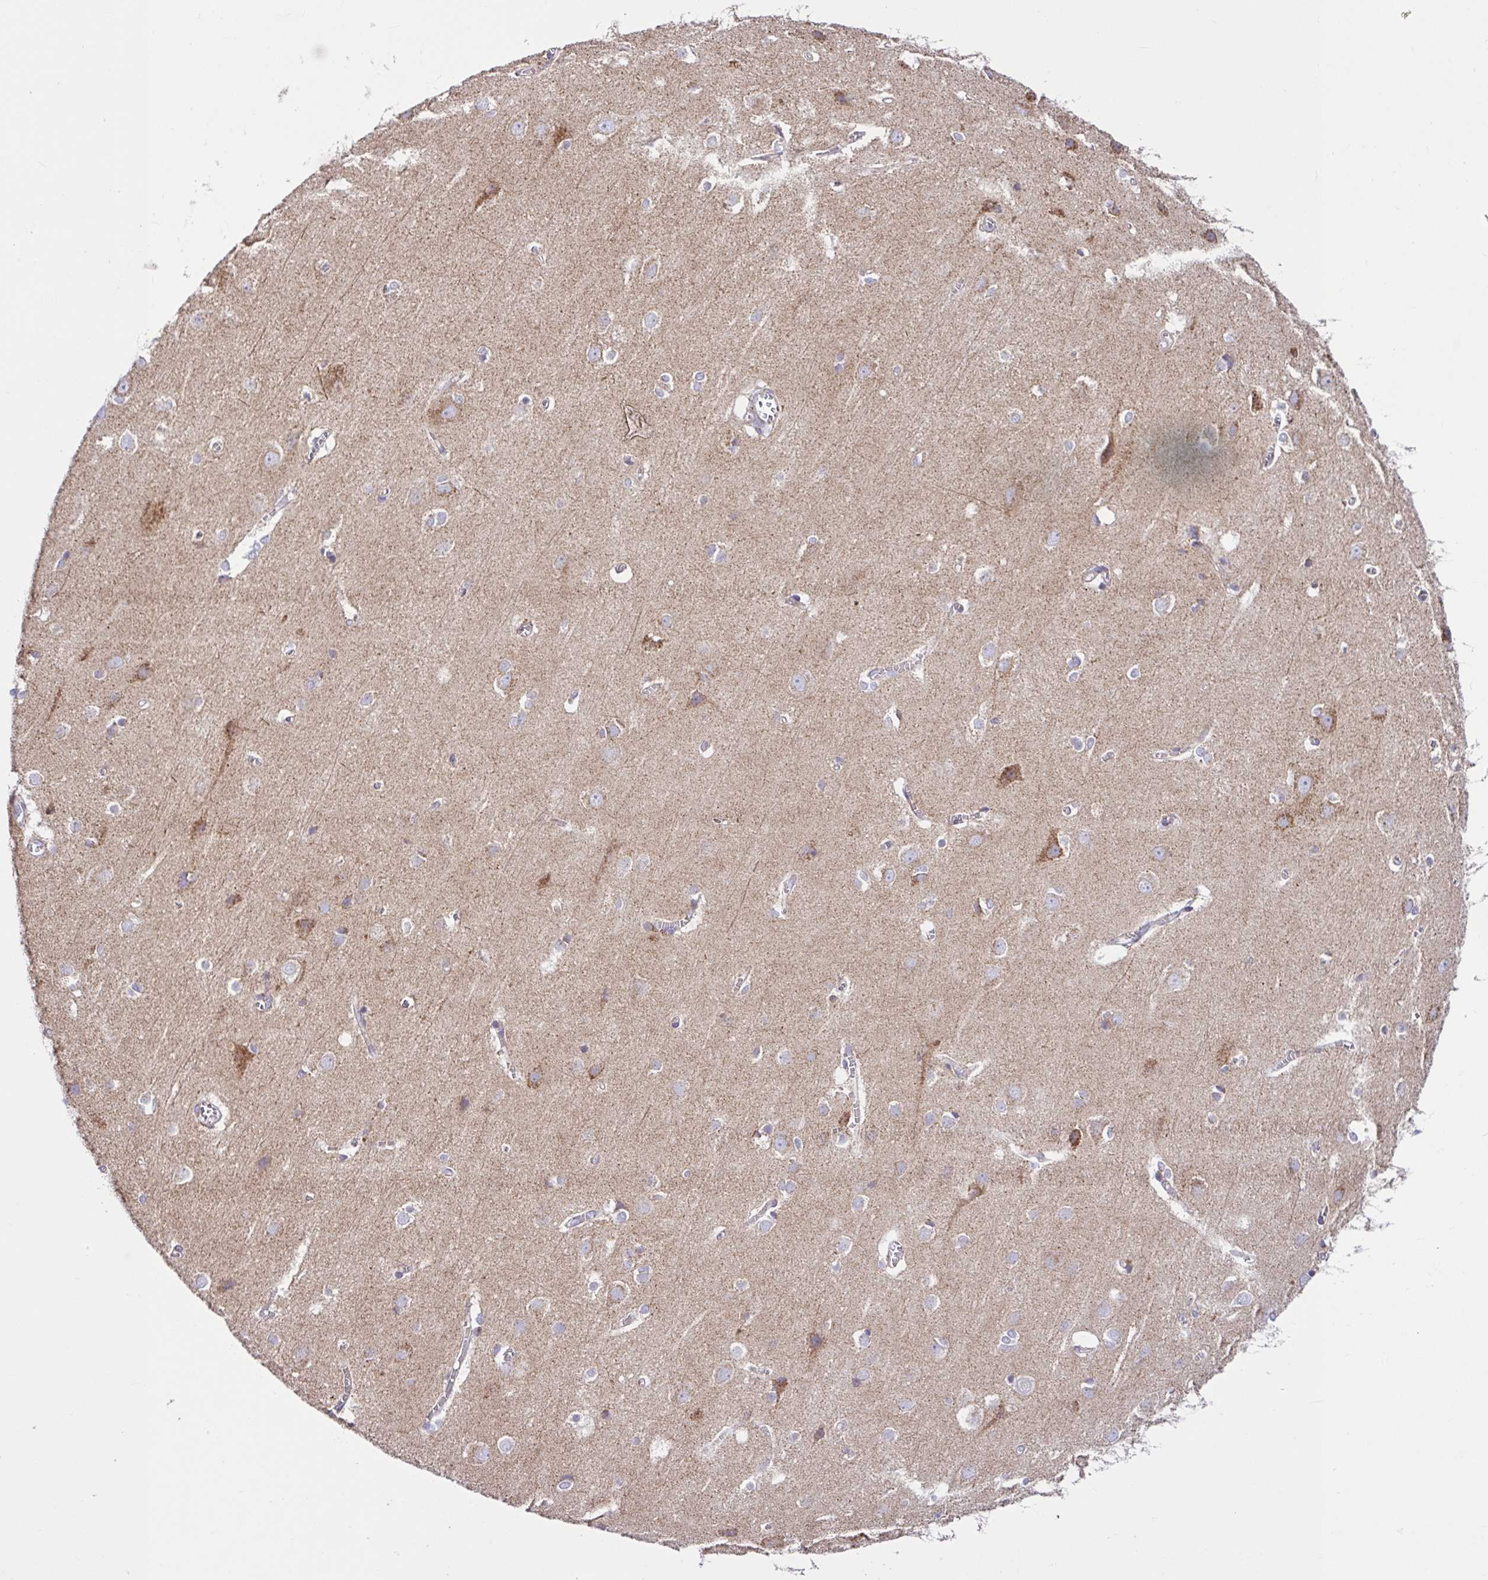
{"staining": {"intensity": "negative", "quantity": "none", "location": "none"}, "tissue": "cerebral cortex", "cell_type": "Endothelial cells", "image_type": "normal", "snomed": [{"axis": "morphology", "description": "Normal tissue, NOS"}, {"axis": "topography", "description": "Cerebral cortex"}], "caption": "An immunohistochemistry (IHC) histopathology image of benign cerebral cortex is shown. There is no staining in endothelial cells of cerebral cortex.", "gene": "NDUFS2", "patient": {"sex": "male", "age": 37}}